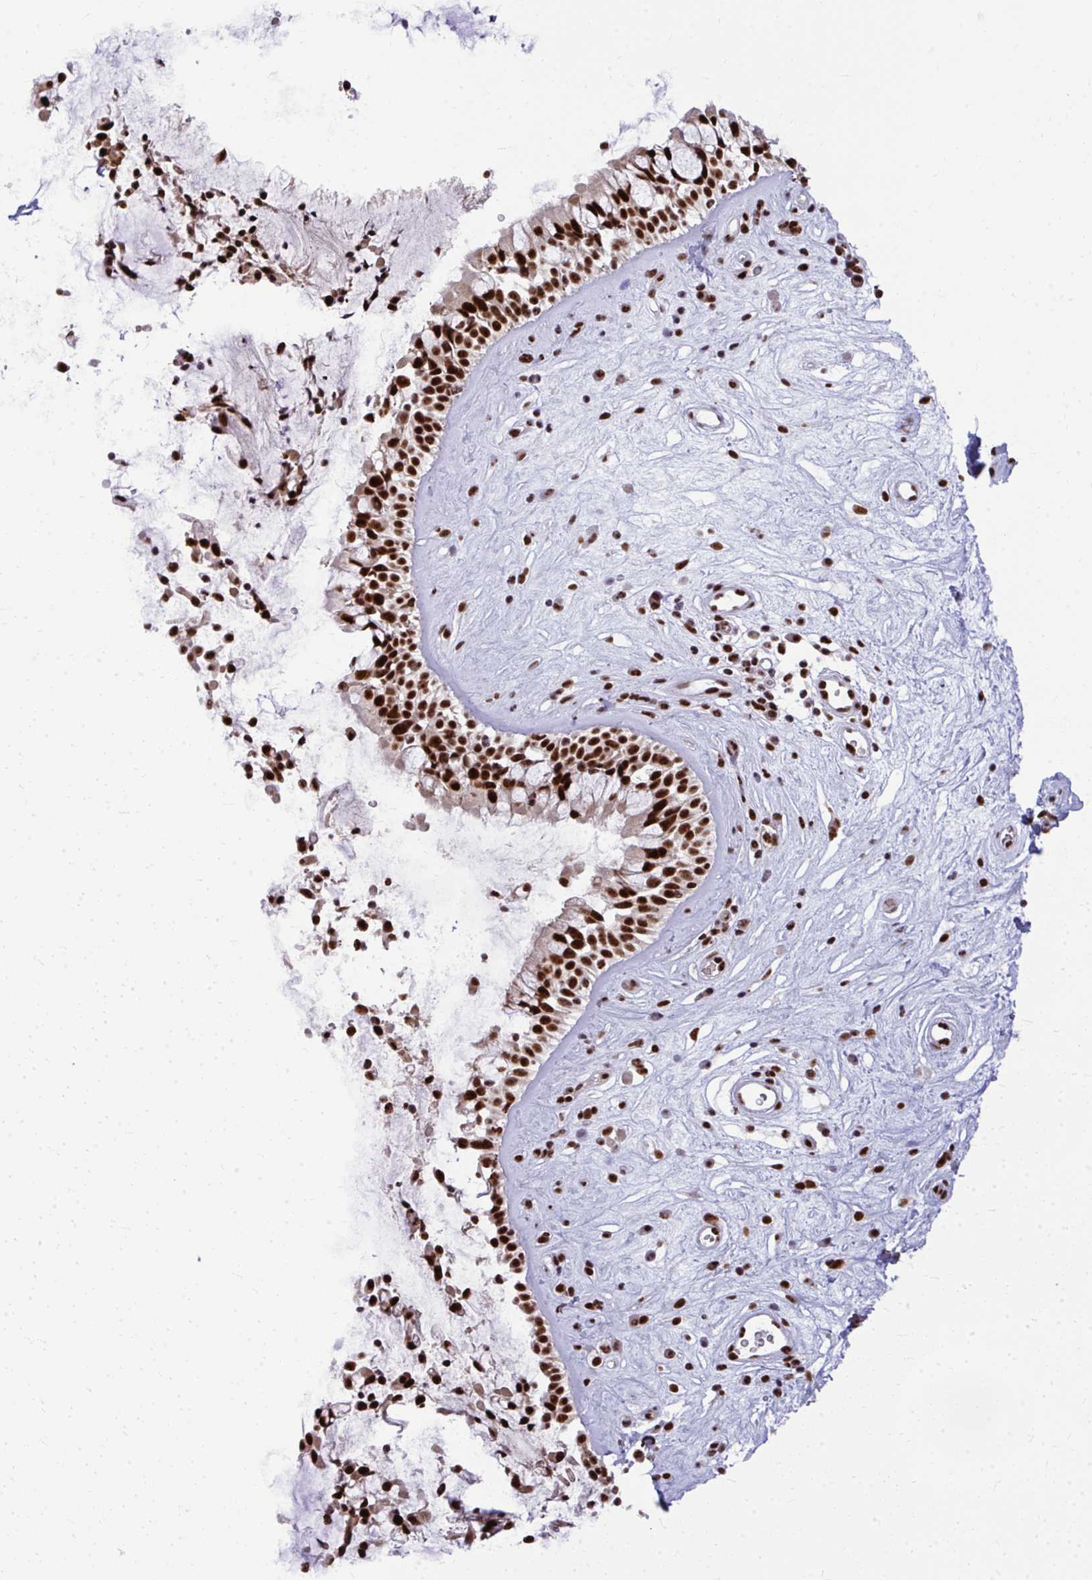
{"staining": {"intensity": "strong", "quantity": ">75%", "location": "nuclear"}, "tissue": "nasopharynx", "cell_type": "Respiratory epithelial cells", "image_type": "normal", "snomed": [{"axis": "morphology", "description": "Normal tissue, NOS"}, {"axis": "topography", "description": "Nasopharynx"}], "caption": "Immunohistochemical staining of unremarkable human nasopharynx exhibits strong nuclear protein staining in approximately >75% of respiratory epithelial cells.", "gene": "PRPF19", "patient": {"sex": "male", "age": 32}}